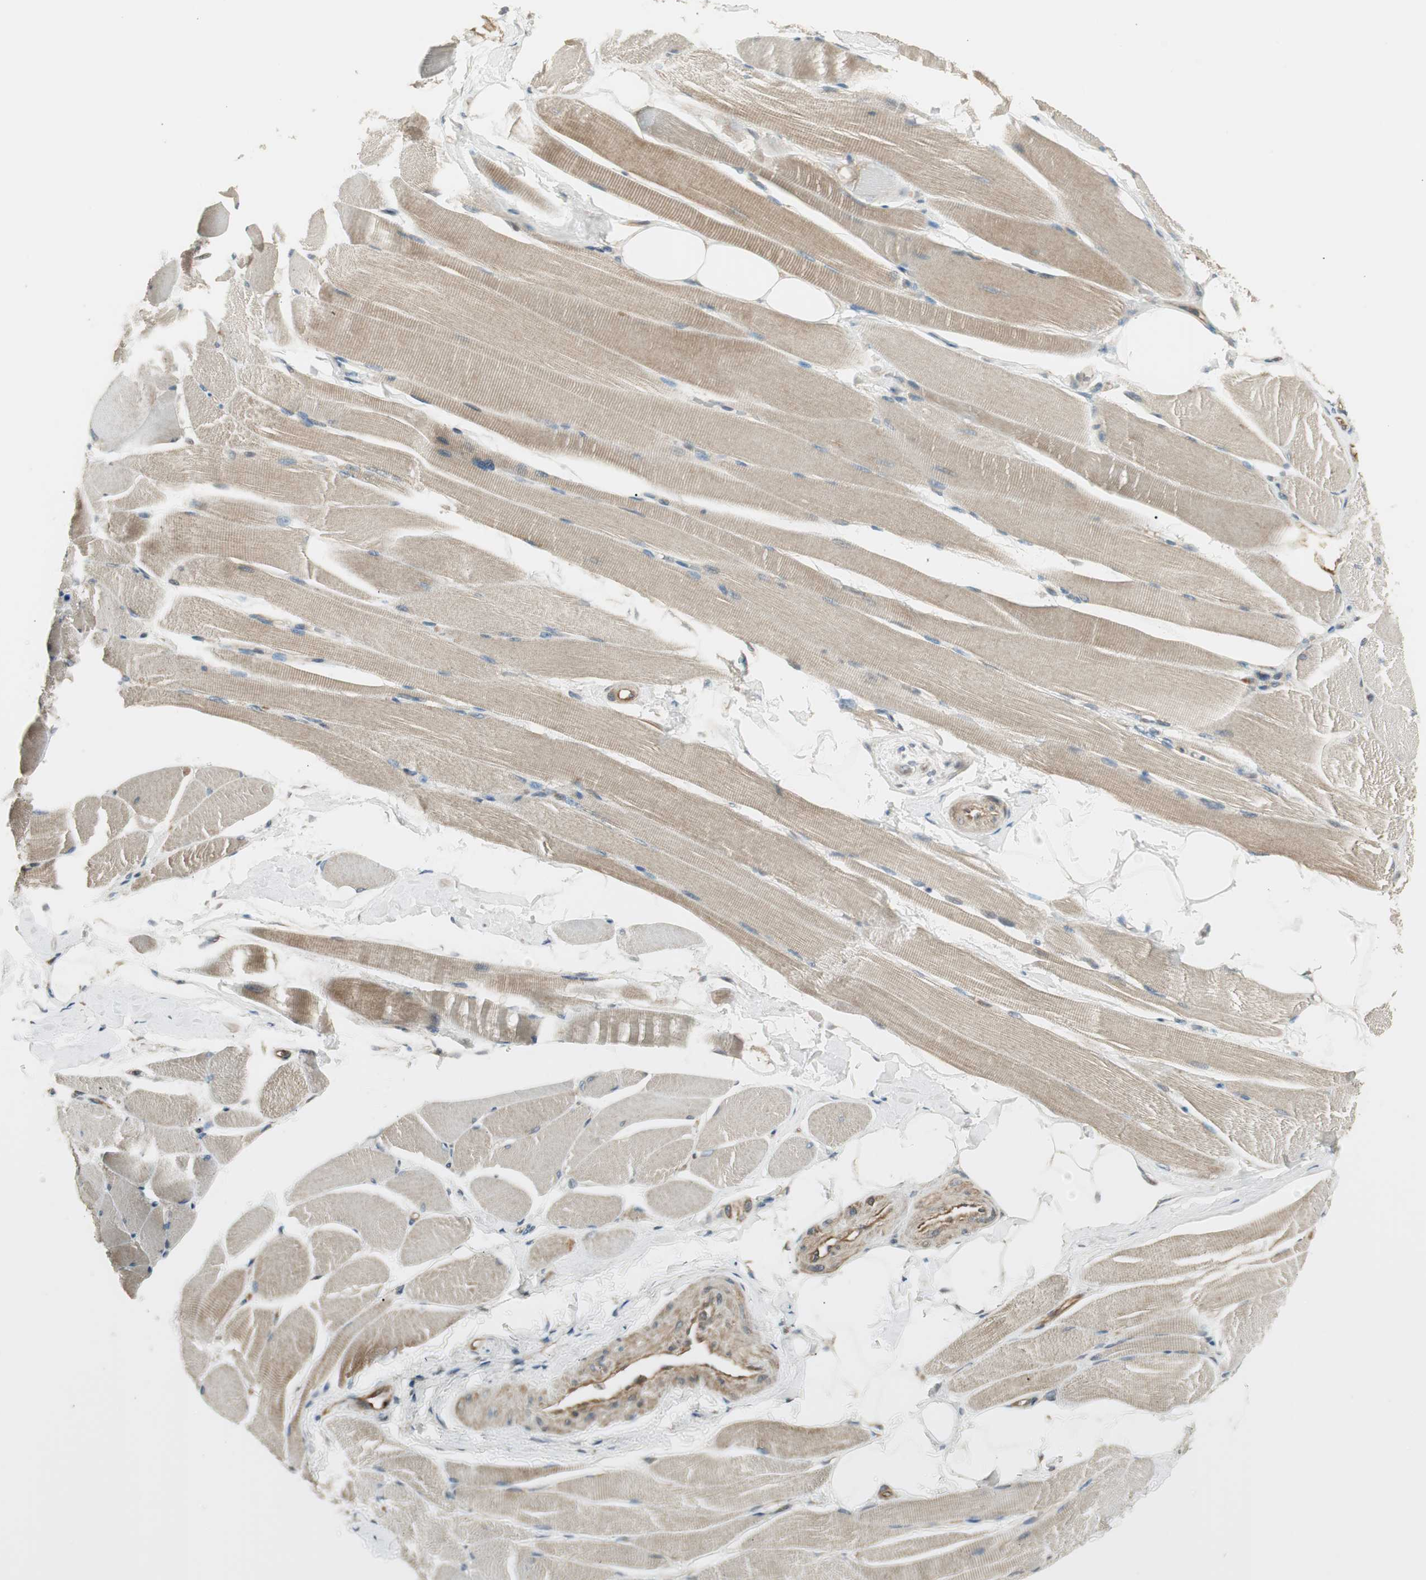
{"staining": {"intensity": "weak", "quantity": "25%-75%", "location": "cytoplasmic/membranous"}, "tissue": "skeletal muscle", "cell_type": "Myocytes", "image_type": "normal", "snomed": [{"axis": "morphology", "description": "Normal tissue, NOS"}, {"axis": "topography", "description": "Skeletal muscle"}, {"axis": "topography", "description": "Peripheral nerve tissue"}], "caption": "Skeletal muscle was stained to show a protein in brown. There is low levels of weak cytoplasmic/membranous positivity in about 25%-75% of myocytes.", "gene": "PFDN5", "patient": {"sex": "female", "age": 84}}